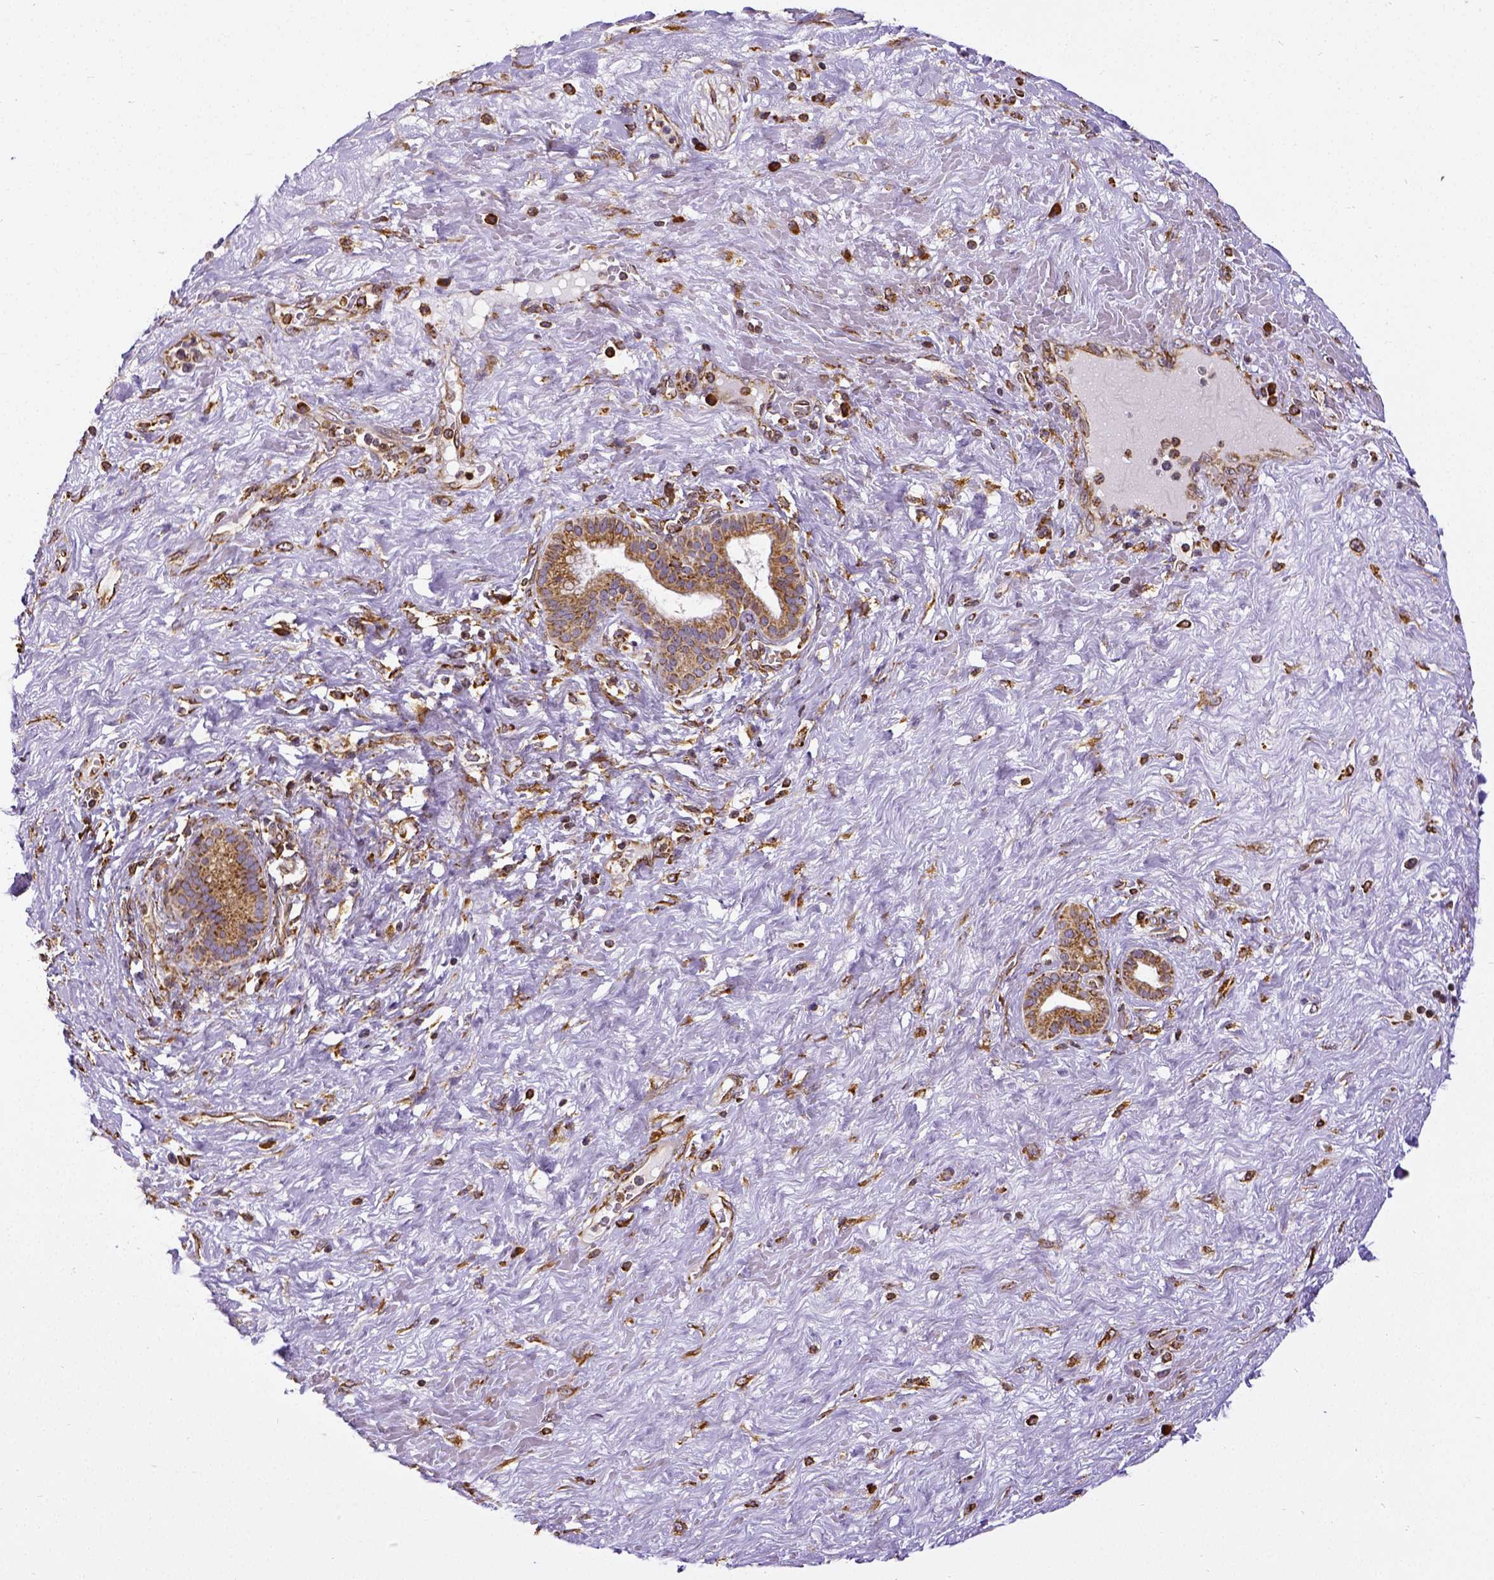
{"staining": {"intensity": "moderate", "quantity": ">75%", "location": "cytoplasmic/membranous"}, "tissue": "pancreatic cancer", "cell_type": "Tumor cells", "image_type": "cancer", "snomed": [{"axis": "morphology", "description": "Adenocarcinoma, NOS"}, {"axis": "topography", "description": "Pancreas"}], "caption": "Pancreatic adenocarcinoma stained with IHC demonstrates moderate cytoplasmic/membranous staining in approximately >75% of tumor cells.", "gene": "MTDH", "patient": {"sex": "male", "age": 44}}